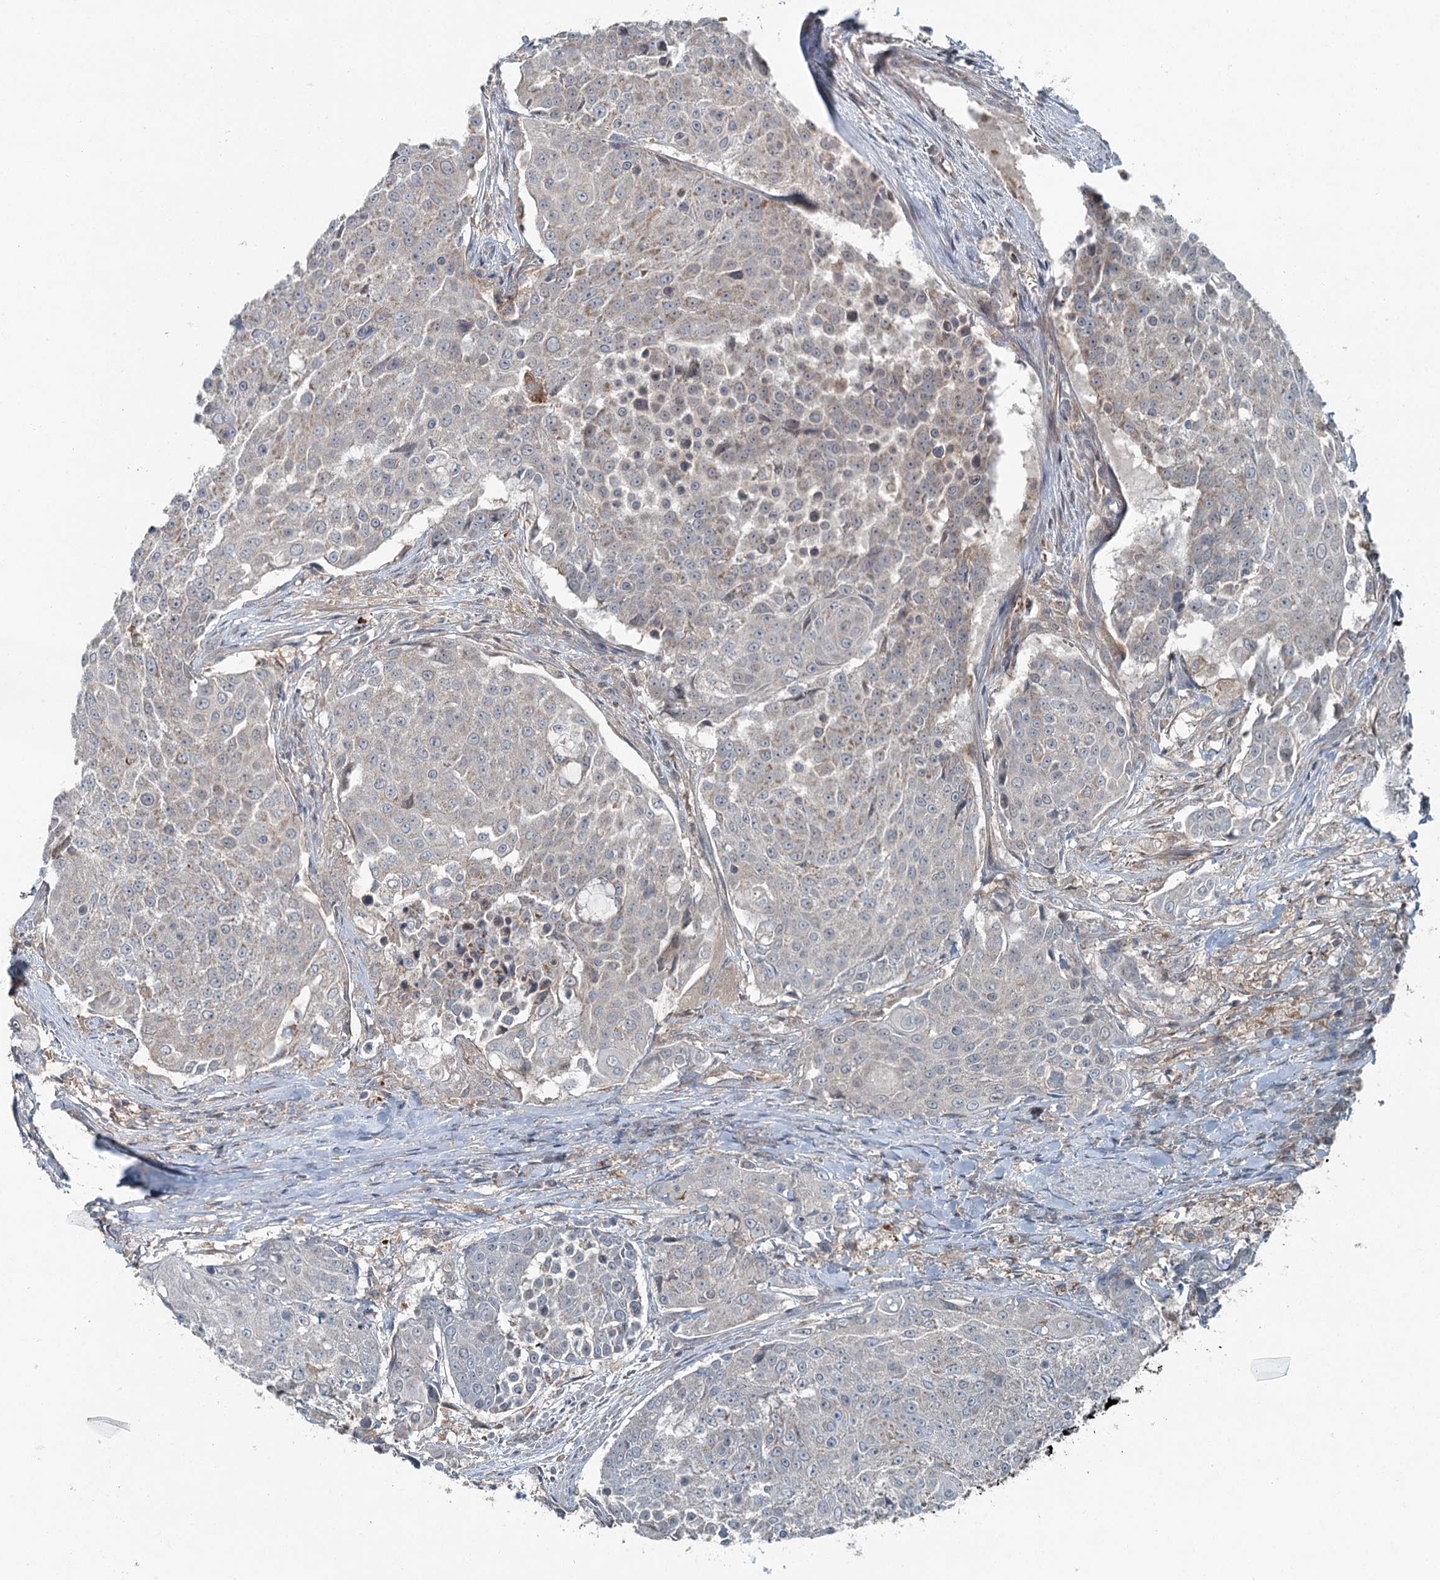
{"staining": {"intensity": "weak", "quantity": "25%-75%", "location": "cytoplasmic/membranous"}, "tissue": "urothelial cancer", "cell_type": "Tumor cells", "image_type": "cancer", "snomed": [{"axis": "morphology", "description": "Urothelial carcinoma, High grade"}, {"axis": "topography", "description": "Urinary bladder"}], "caption": "Immunohistochemical staining of urothelial cancer displays low levels of weak cytoplasmic/membranous protein expression in approximately 25%-75% of tumor cells. (DAB = brown stain, brightfield microscopy at high magnification).", "gene": "SKIC3", "patient": {"sex": "female", "age": 63}}